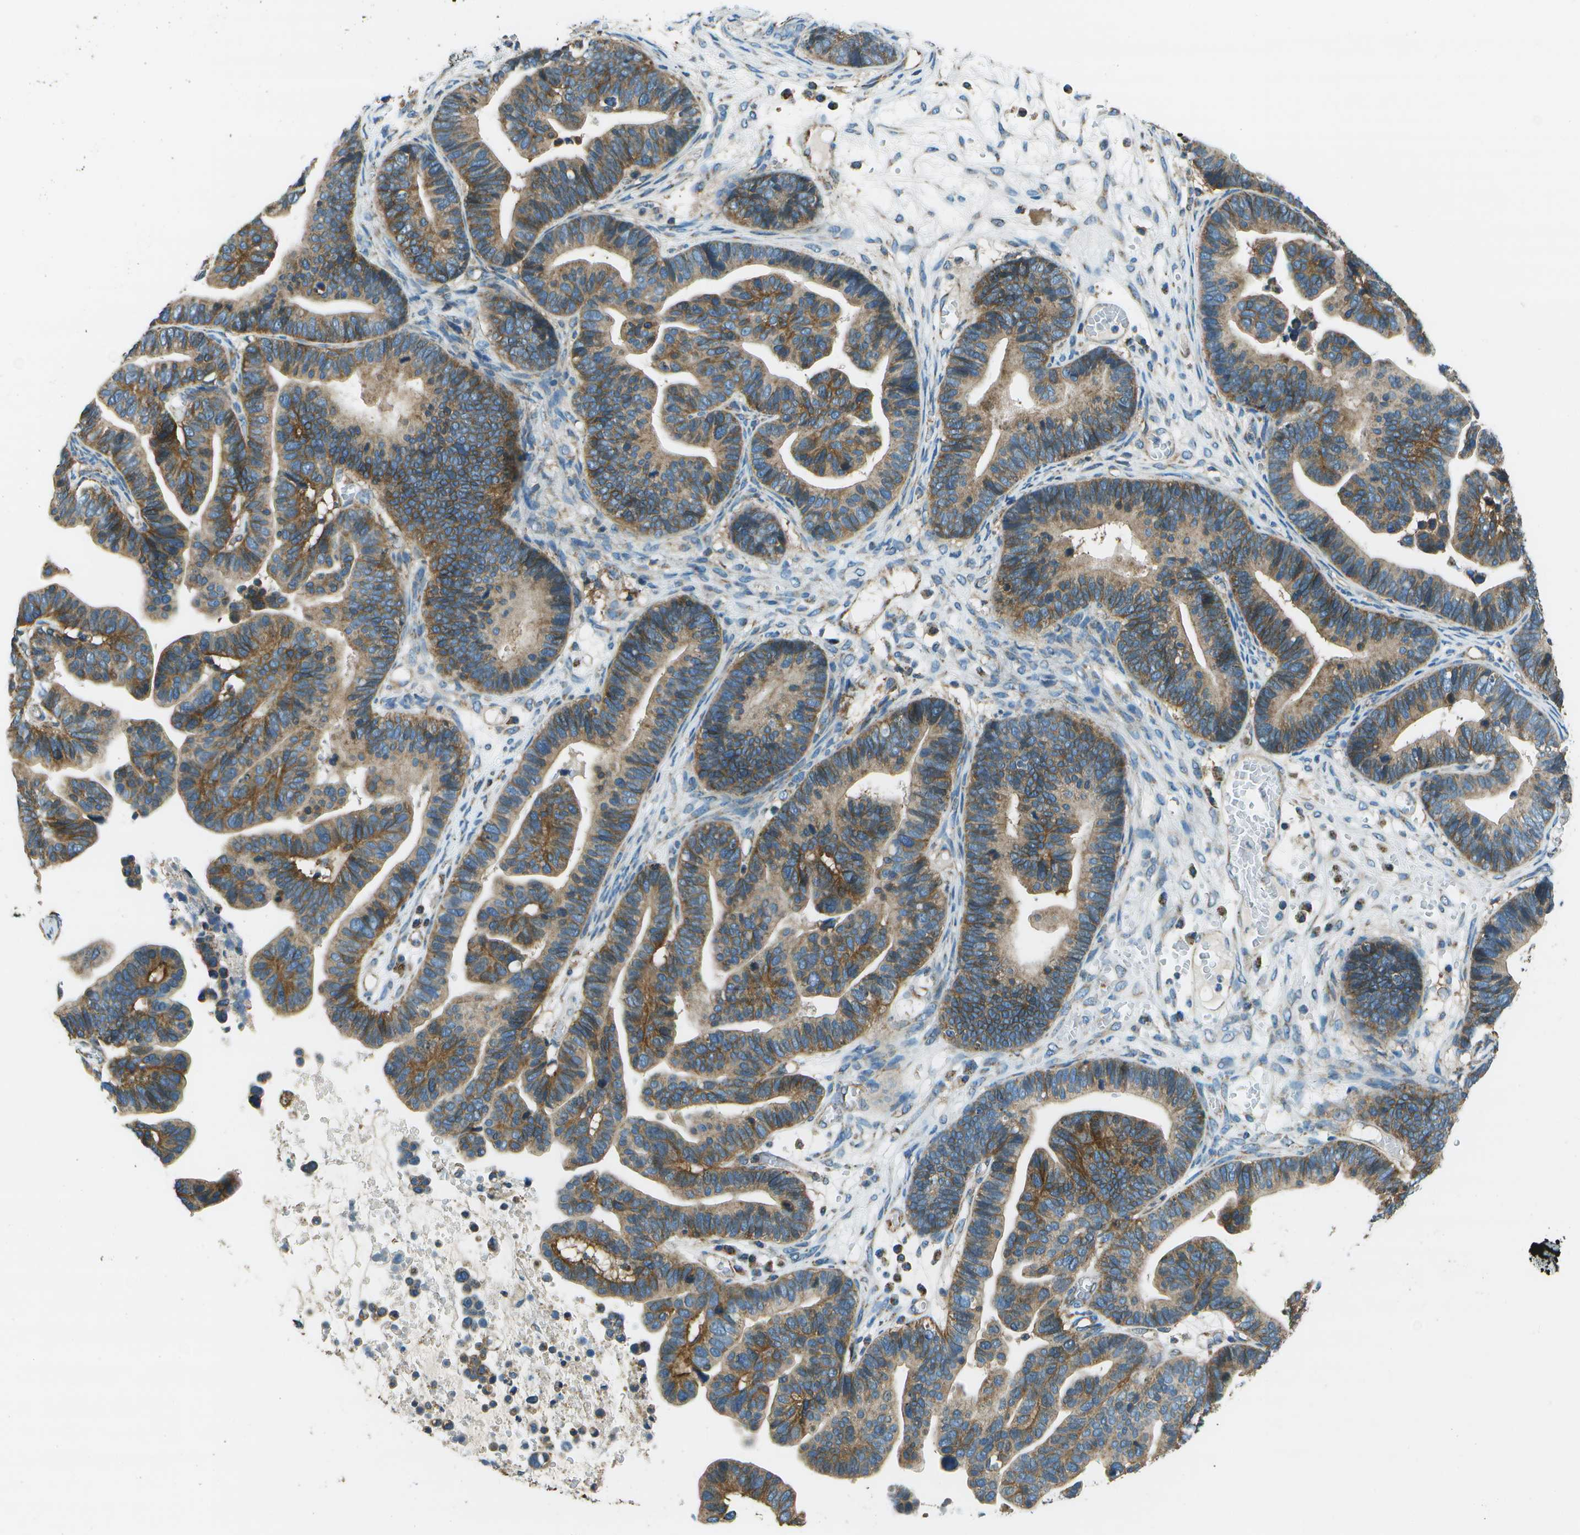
{"staining": {"intensity": "moderate", "quantity": ">75%", "location": "cytoplasmic/membranous"}, "tissue": "ovarian cancer", "cell_type": "Tumor cells", "image_type": "cancer", "snomed": [{"axis": "morphology", "description": "Cystadenocarcinoma, serous, NOS"}, {"axis": "topography", "description": "Ovary"}], "caption": "Ovarian cancer (serous cystadenocarcinoma) tissue displays moderate cytoplasmic/membranous staining in about >75% of tumor cells, visualized by immunohistochemistry.", "gene": "TMEM51", "patient": {"sex": "female", "age": 56}}